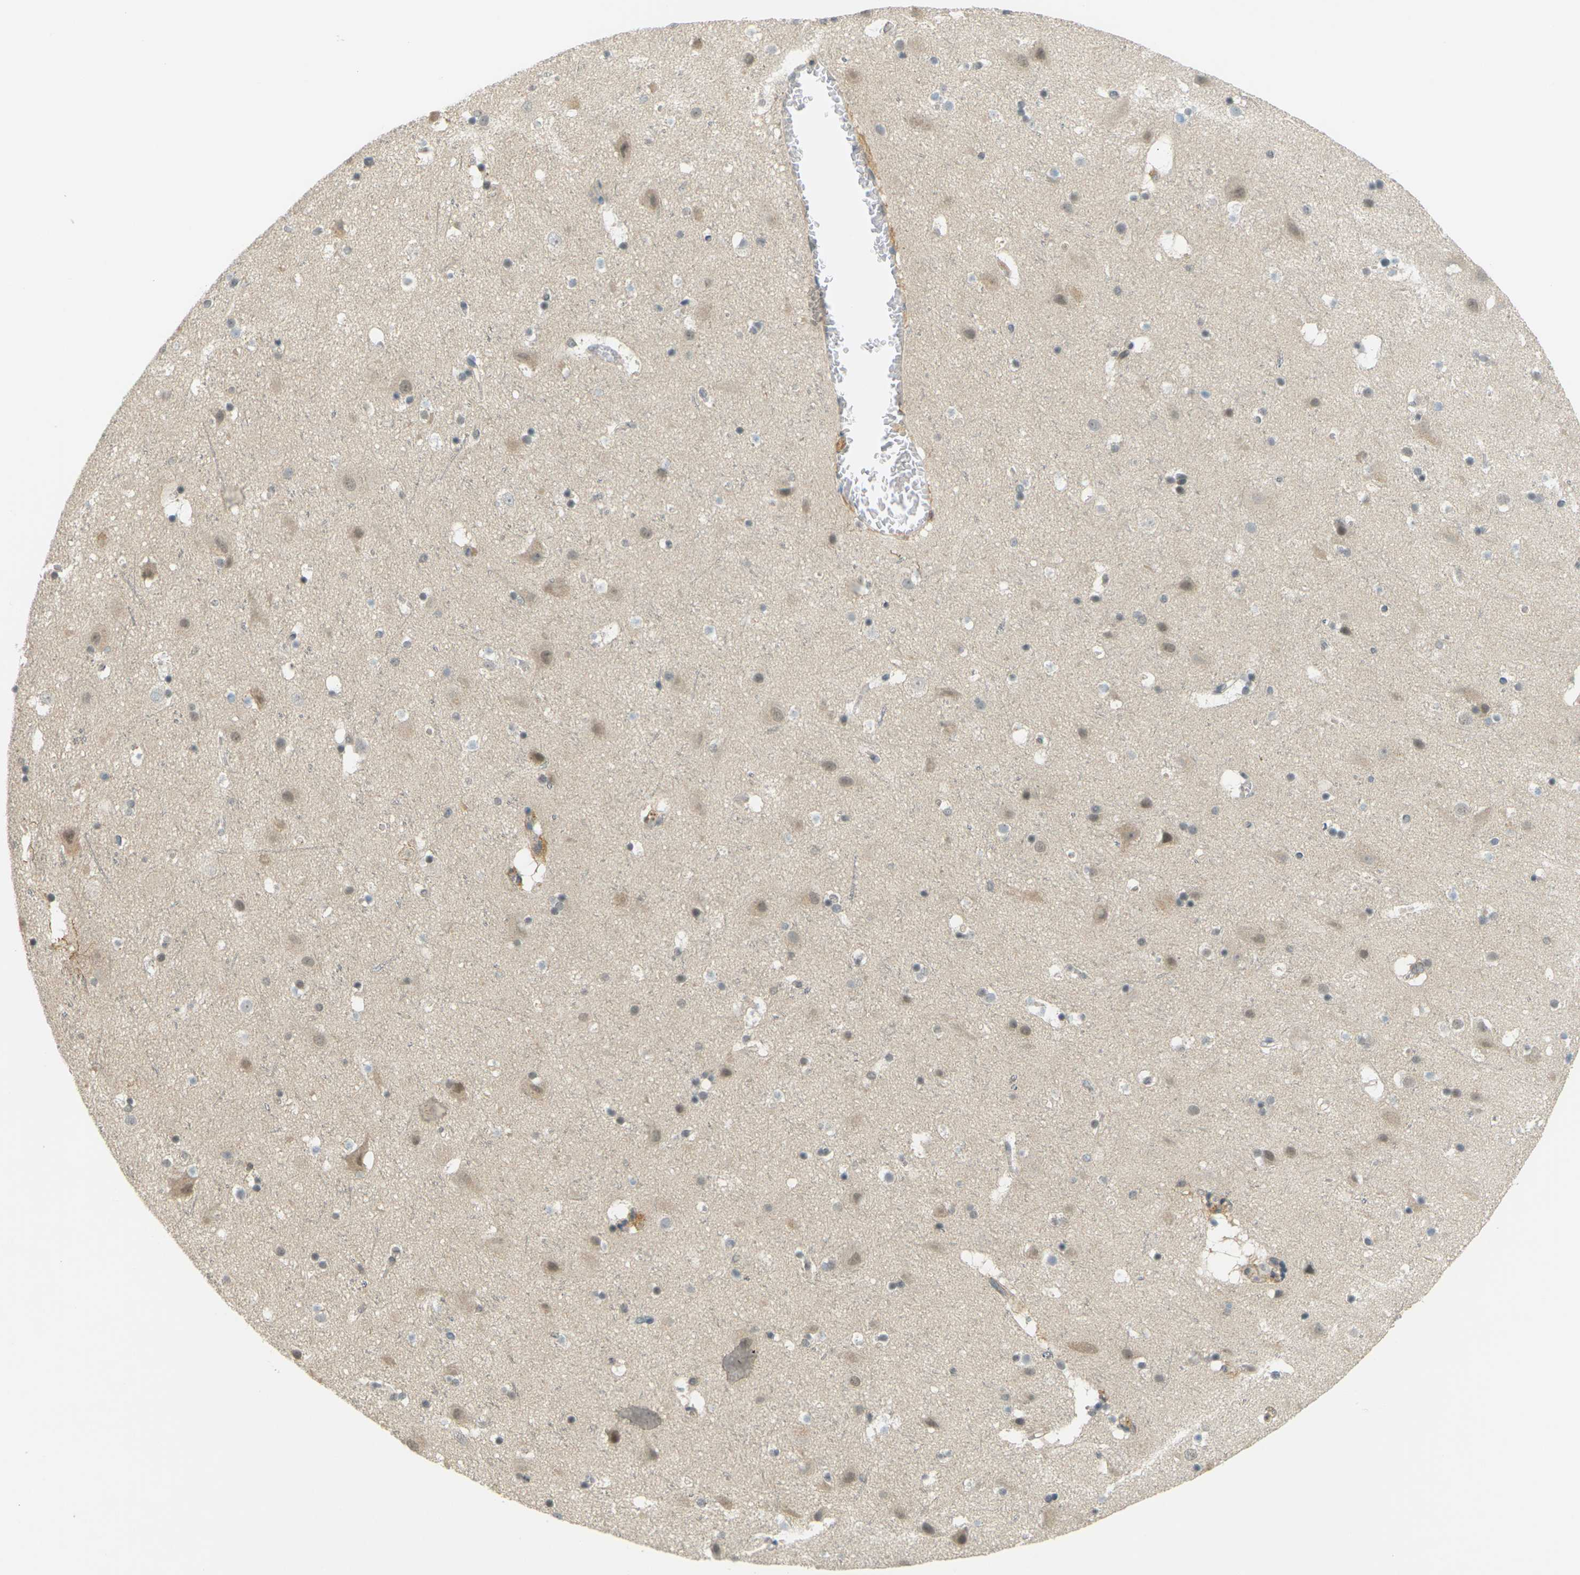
{"staining": {"intensity": "weak", "quantity": "25%-75%", "location": "cytoplasmic/membranous"}, "tissue": "cerebral cortex", "cell_type": "Endothelial cells", "image_type": "normal", "snomed": [{"axis": "morphology", "description": "Normal tissue, NOS"}, {"axis": "topography", "description": "Cerebral cortex"}], "caption": "Endothelial cells reveal low levels of weak cytoplasmic/membranous staining in about 25%-75% of cells in benign cerebral cortex. (Brightfield microscopy of DAB IHC at high magnification).", "gene": "SOCS6", "patient": {"sex": "male", "age": 45}}